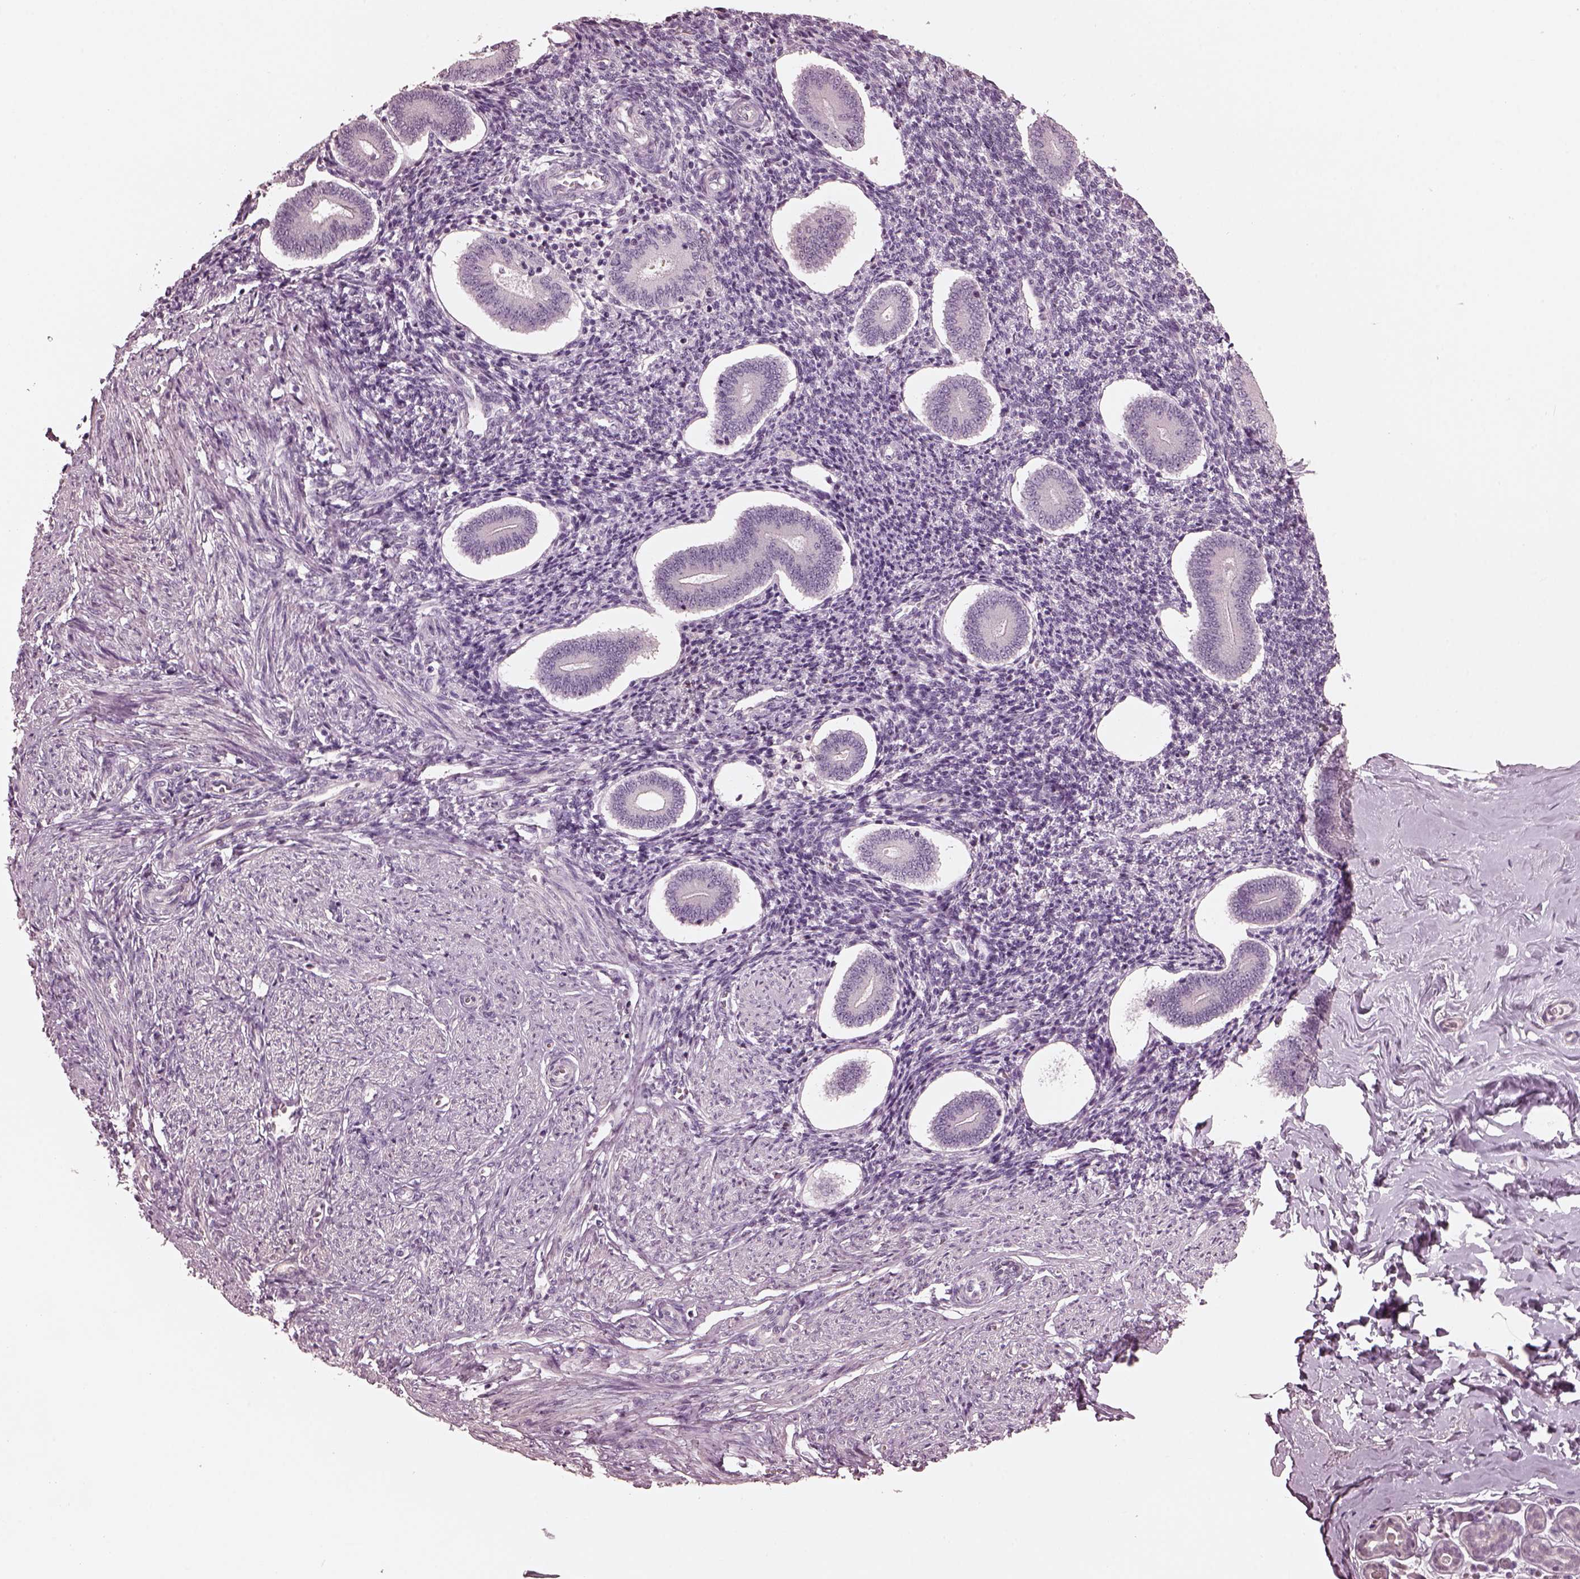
{"staining": {"intensity": "negative", "quantity": "none", "location": "none"}, "tissue": "endometrium", "cell_type": "Cells in endometrial stroma", "image_type": "normal", "snomed": [{"axis": "morphology", "description": "Normal tissue, NOS"}, {"axis": "topography", "description": "Endometrium"}], "caption": "A histopathology image of human endometrium is negative for staining in cells in endometrial stroma. The staining was performed using DAB (3,3'-diaminobenzidine) to visualize the protein expression in brown, while the nuclei were stained in blue with hematoxylin (Magnification: 20x).", "gene": "OPTC", "patient": {"sex": "female", "age": 40}}